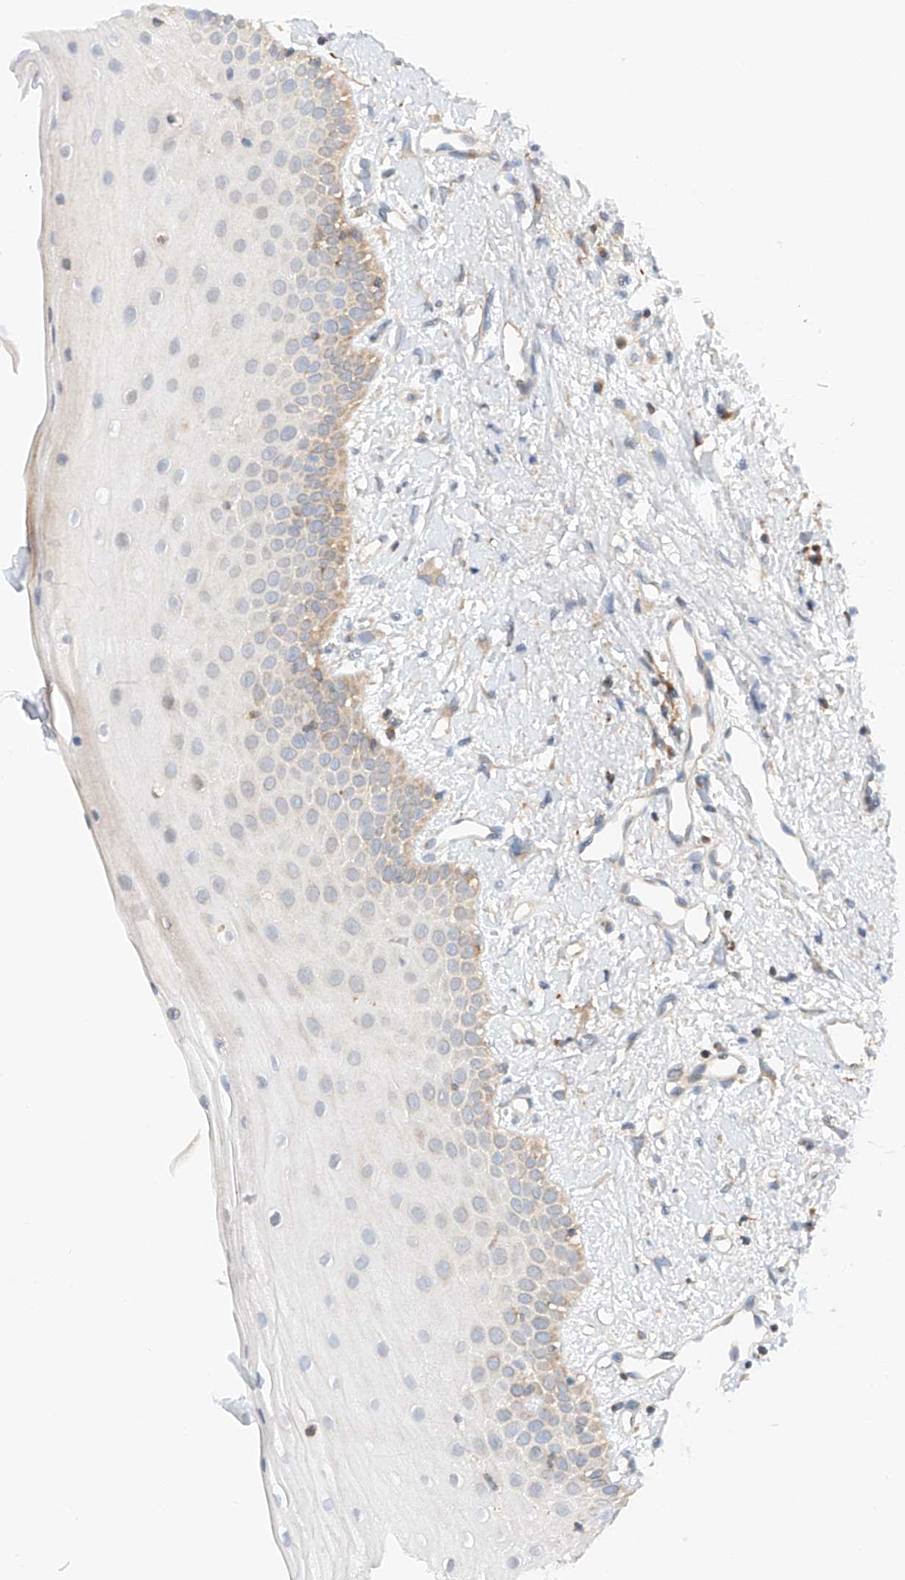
{"staining": {"intensity": "moderate", "quantity": "<25%", "location": "cytoplasmic/membranous"}, "tissue": "oral mucosa", "cell_type": "Squamous epithelial cells", "image_type": "normal", "snomed": [{"axis": "morphology", "description": "Normal tissue, NOS"}, {"axis": "topography", "description": "Oral tissue"}], "caption": "DAB immunohistochemical staining of normal oral mucosa demonstrates moderate cytoplasmic/membranous protein expression in approximately <25% of squamous epithelial cells. The staining is performed using DAB brown chromogen to label protein expression. The nuclei are counter-stained blue using hematoxylin.", "gene": "MFN2", "patient": {"sex": "female", "age": 63}}